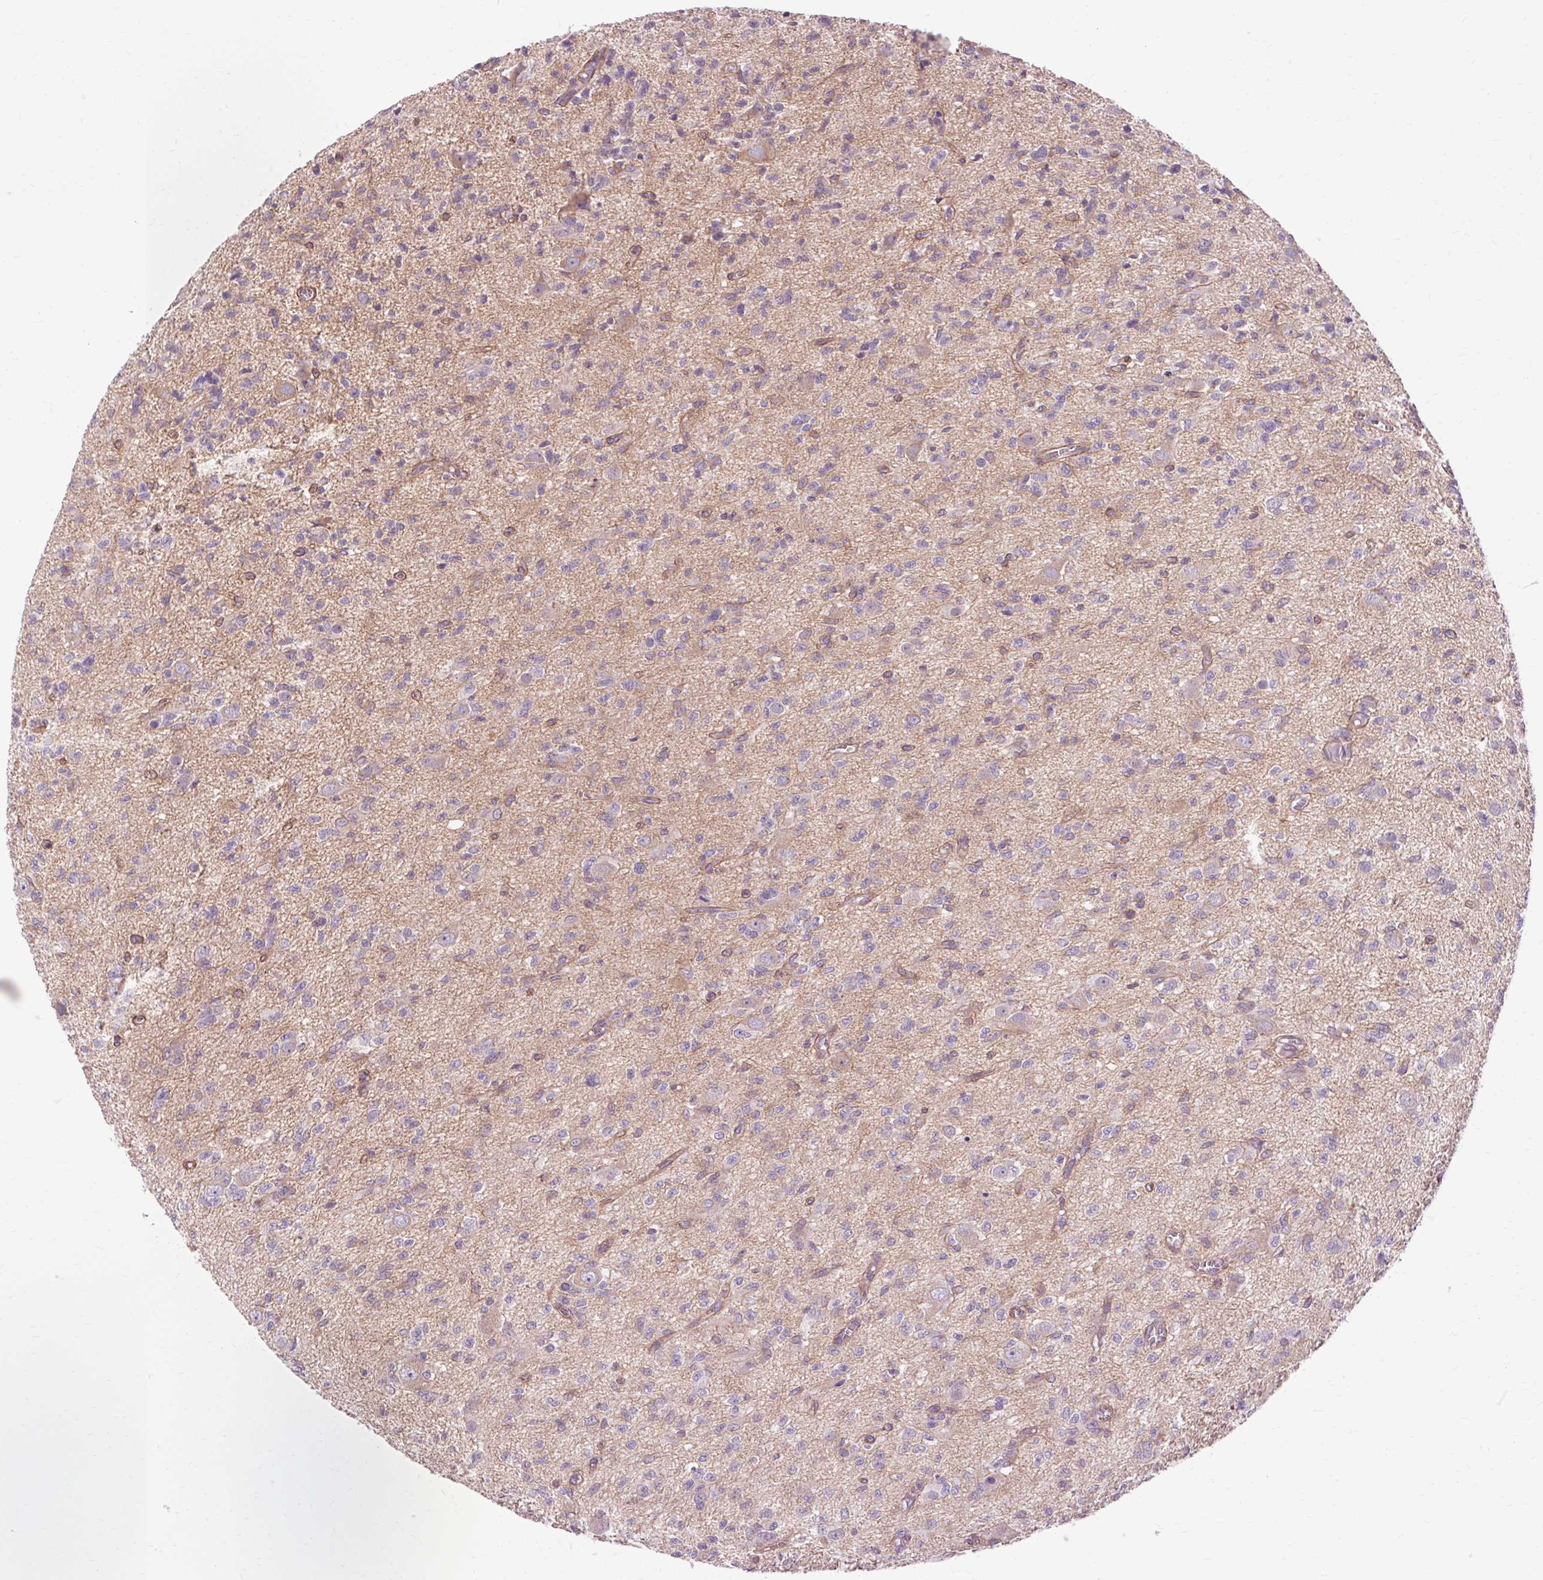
{"staining": {"intensity": "negative", "quantity": "none", "location": "none"}, "tissue": "glioma", "cell_type": "Tumor cells", "image_type": "cancer", "snomed": [{"axis": "morphology", "description": "Glioma, malignant, Low grade"}, {"axis": "topography", "description": "Brain"}], "caption": "A photomicrograph of human glioma is negative for staining in tumor cells. (Stains: DAB (3,3'-diaminobenzidine) immunohistochemistry with hematoxylin counter stain, Microscopy: brightfield microscopy at high magnification).", "gene": "TM6SF1", "patient": {"sex": "male", "age": 64}}